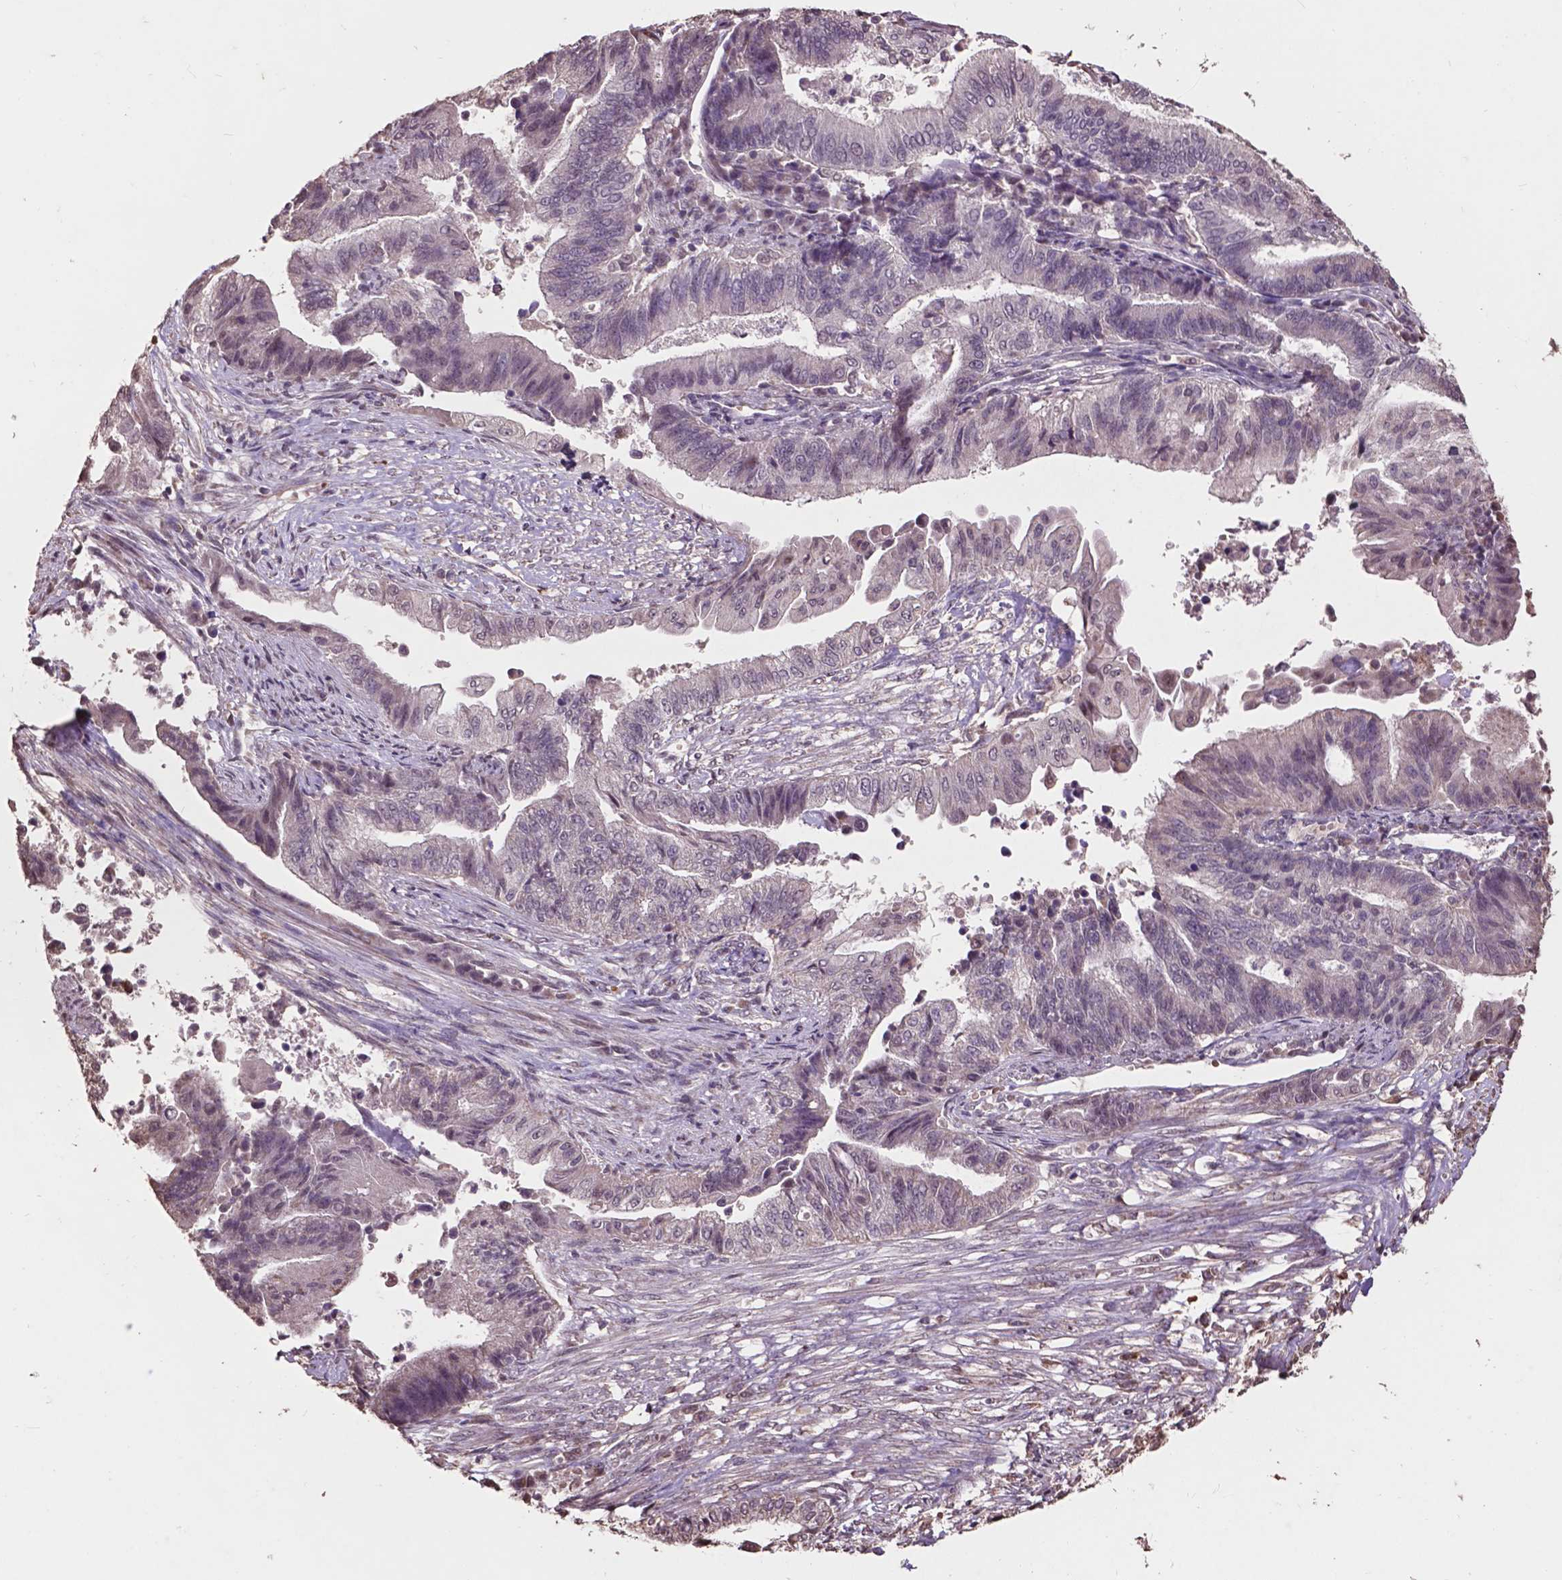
{"staining": {"intensity": "negative", "quantity": "none", "location": "none"}, "tissue": "endometrial cancer", "cell_type": "Tumor cells", "image_type": "cancer", "snomed": [{"axis": "morphology", "description": "Adenocarcinoma, NOS"}, {"axis": "topography", "description": "Uterus"}, {"axis": "topography", "description": "Endometrium"}], "caption": "Immunohistochemical staining of human endometrial cancer exhibits no significant staining in tumor cells.", "gene": "GLRA2", "patient": {"sex": "female", "age": 54}}